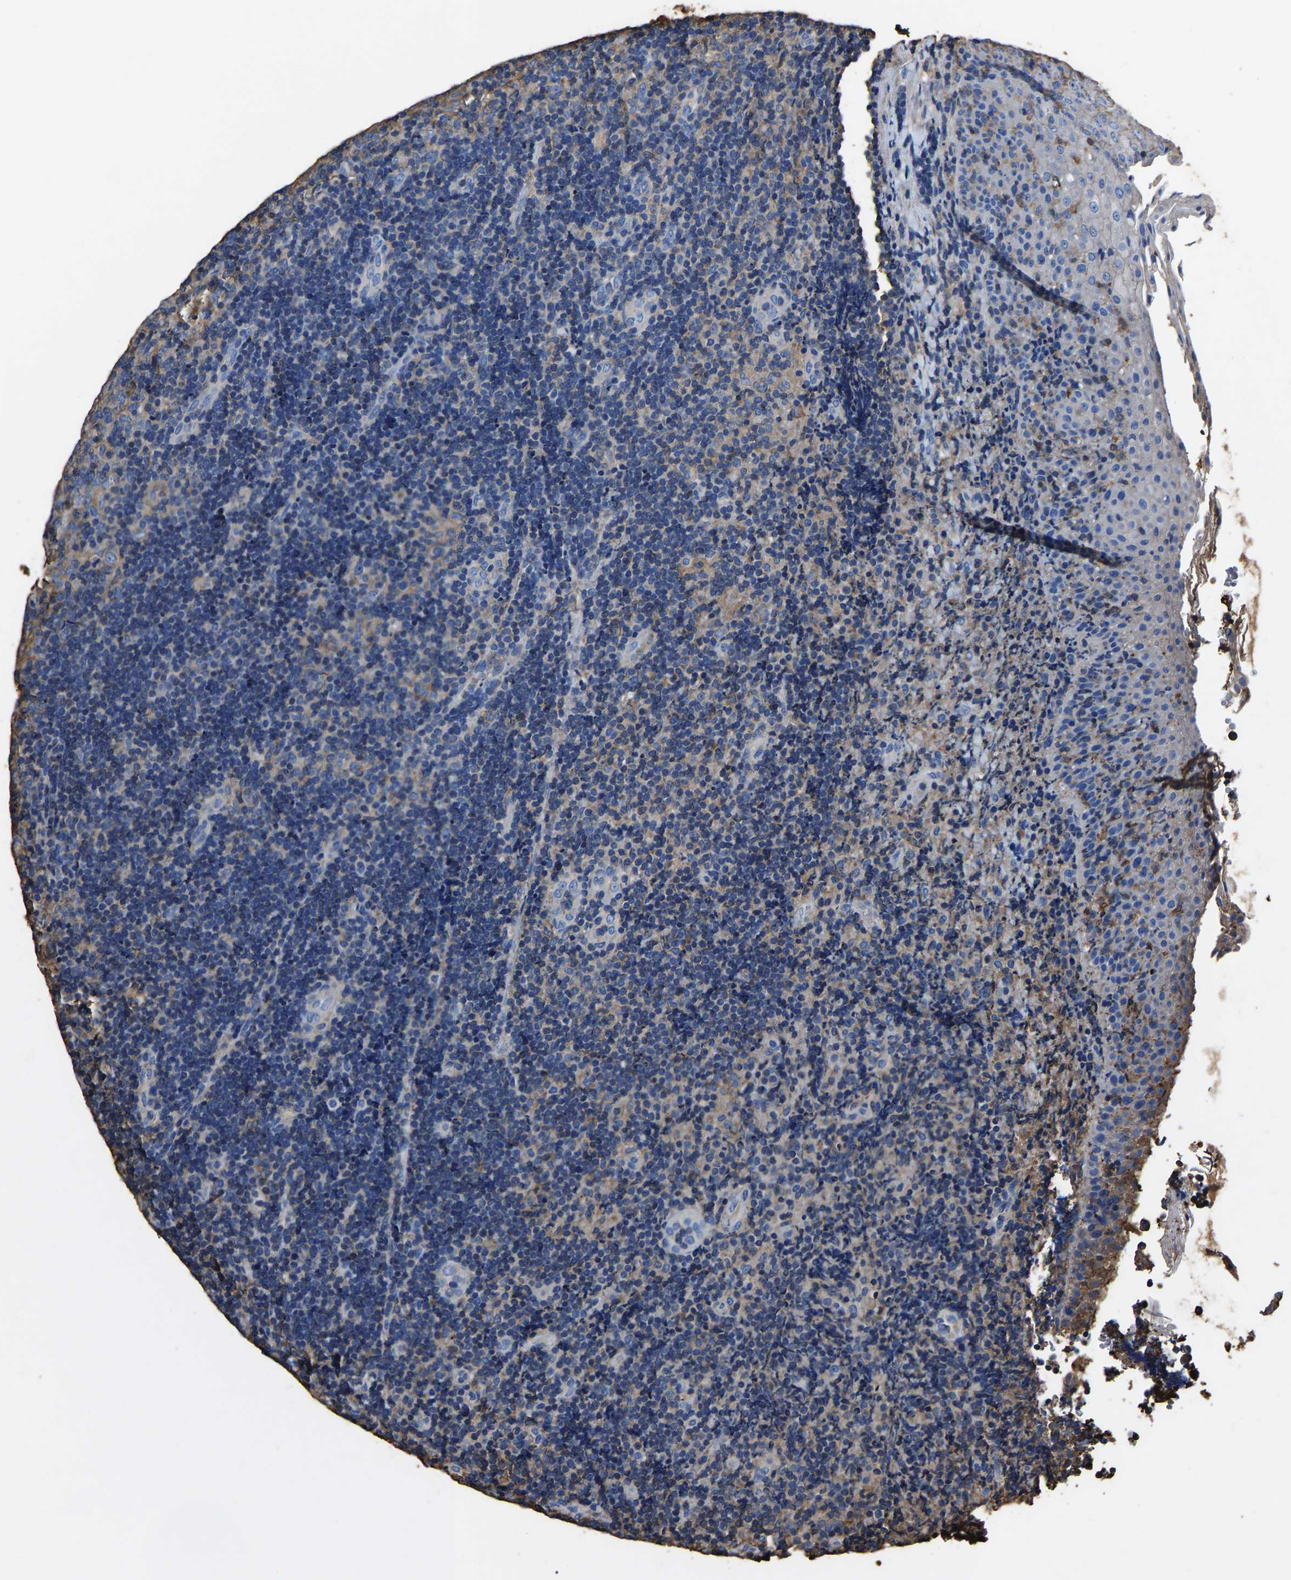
{"staining": {"intensity": "weak", "quantity": "<25%", "location": "cytoplasmic/membranous"}, "tissue": "lymphoma", "cell_type": "Tumor cells", "image_type": "cancer", "snomed": [{"axis": "morphology", "description": "Malignant lymphoma, non-Hodgkin's type, High grade"}, {"axis": "topography", "description": "Tonsil"}], "caption": "An immunohistochemistry image of high-grade malignant lymphoma, non-Hodgkin's type is shown. There is no staining in tumor cells of high-grade malignant lymphoma, non-Hodgkin's type.", "gene": "ARMT1", "patient": {"sex": "female", "age": 36}}